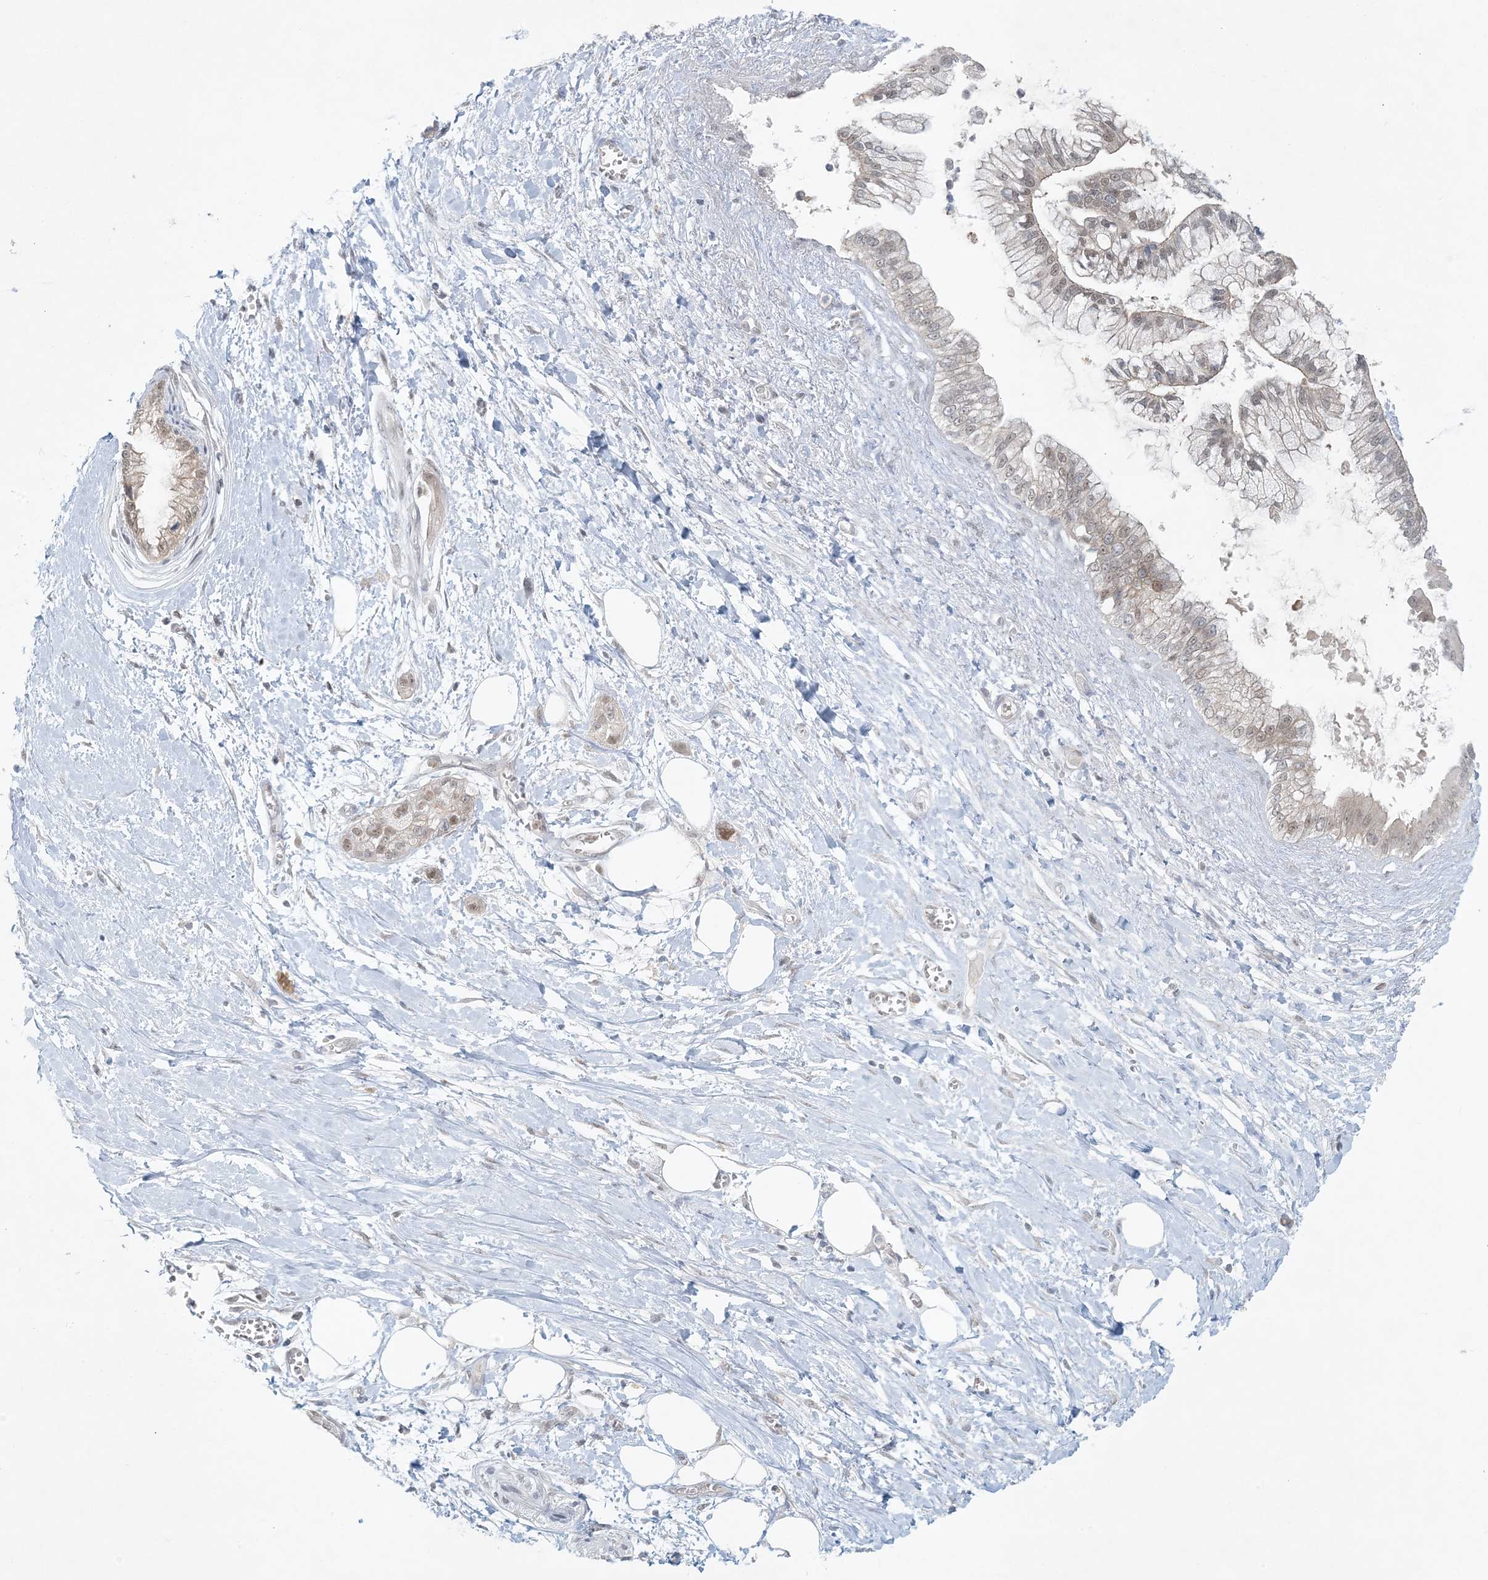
{"staining": {"intensity": "weak", "quantity": ">75%", "location": "nuclear"}, "tissue": "pancreatic cancer", "cell_type": "Tumor cells", "image_type": "cancer", "snomed": [{"axis": "morphology", "description": "Adenocarcinoma, NOS"}, {"axis": "topography", "description": "Pancreas"}], "caption": "This photomicrograph reveals adenocarcinoma (pancreatic) stained with IHC to label a protein in brown. The nuclear of tumor cells show weak positivity for the protein. Nuclei are counter-stained blue.", "gene": "OBI1", "patient": {"sex": "male", "age": 68}}